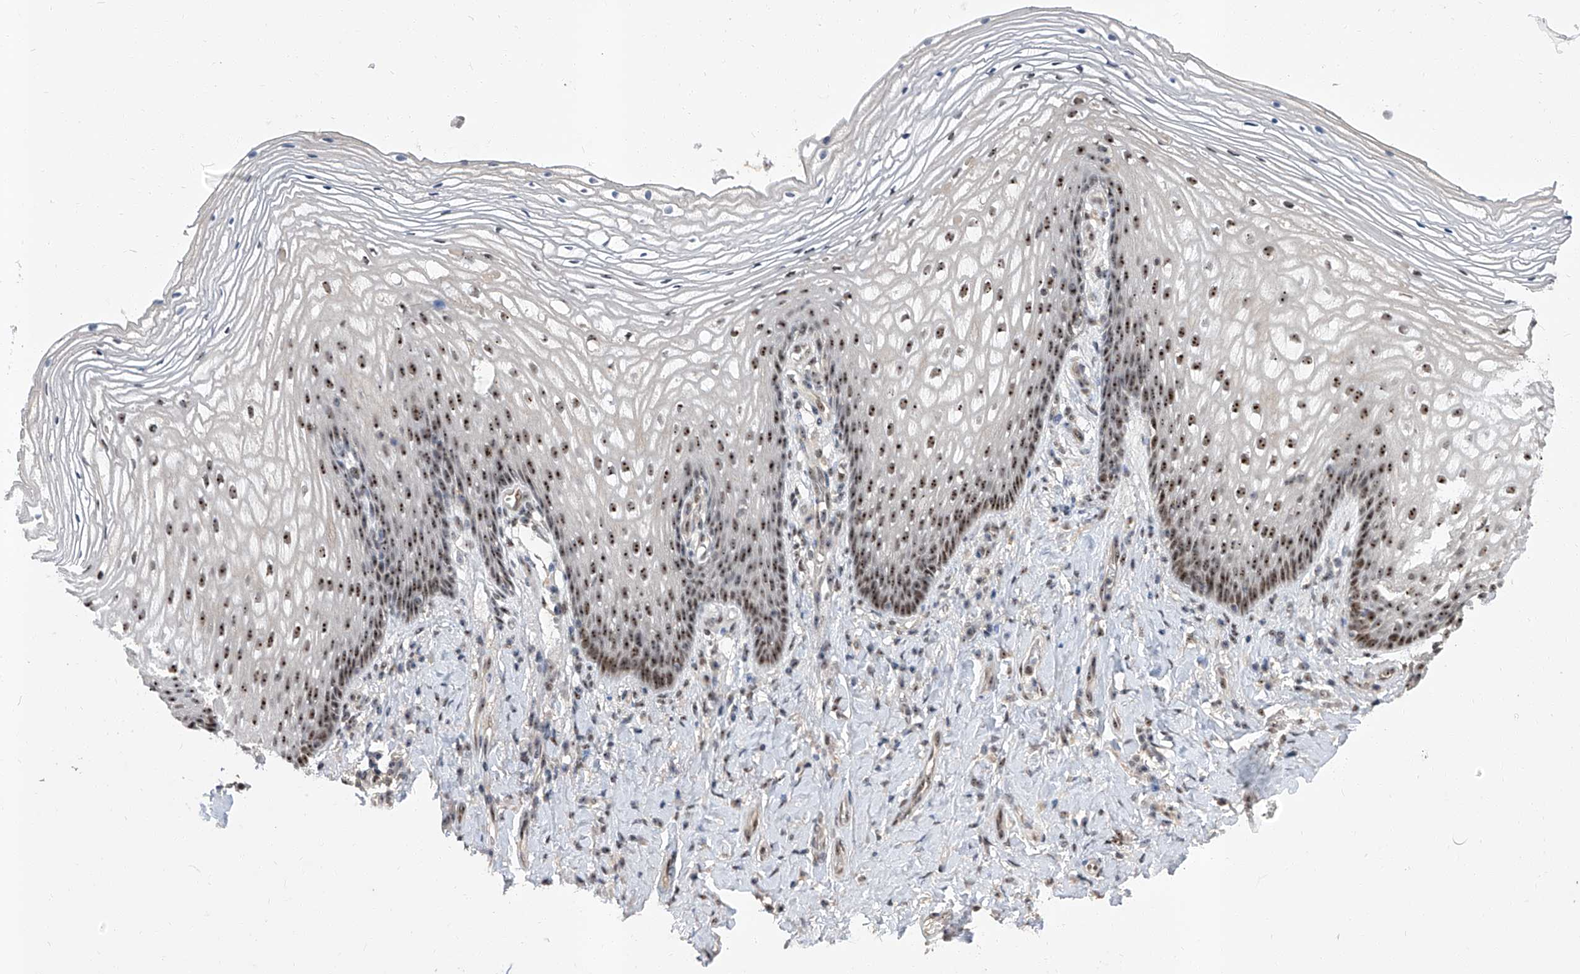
{"staining": {"intensity": "moderate", "quantity": ">75%", "location": "nuclear"}, "tissue": "vagina", "cell_type": "Squamous epithelial cells", "image_type": "normal", "snomed": [{"axis": "morphology", "description": "Normal tissue, NOS"}, {"axis": "topography", "description": "Vagina"}], "caption": "Unremarkable vagina displays moderate nuclear expression in about >75% of squamous epithelial cells, visualized by immunohistochemistry.", "gene": "CMTR1", "patient": {"sex": "female", "age": 60}}